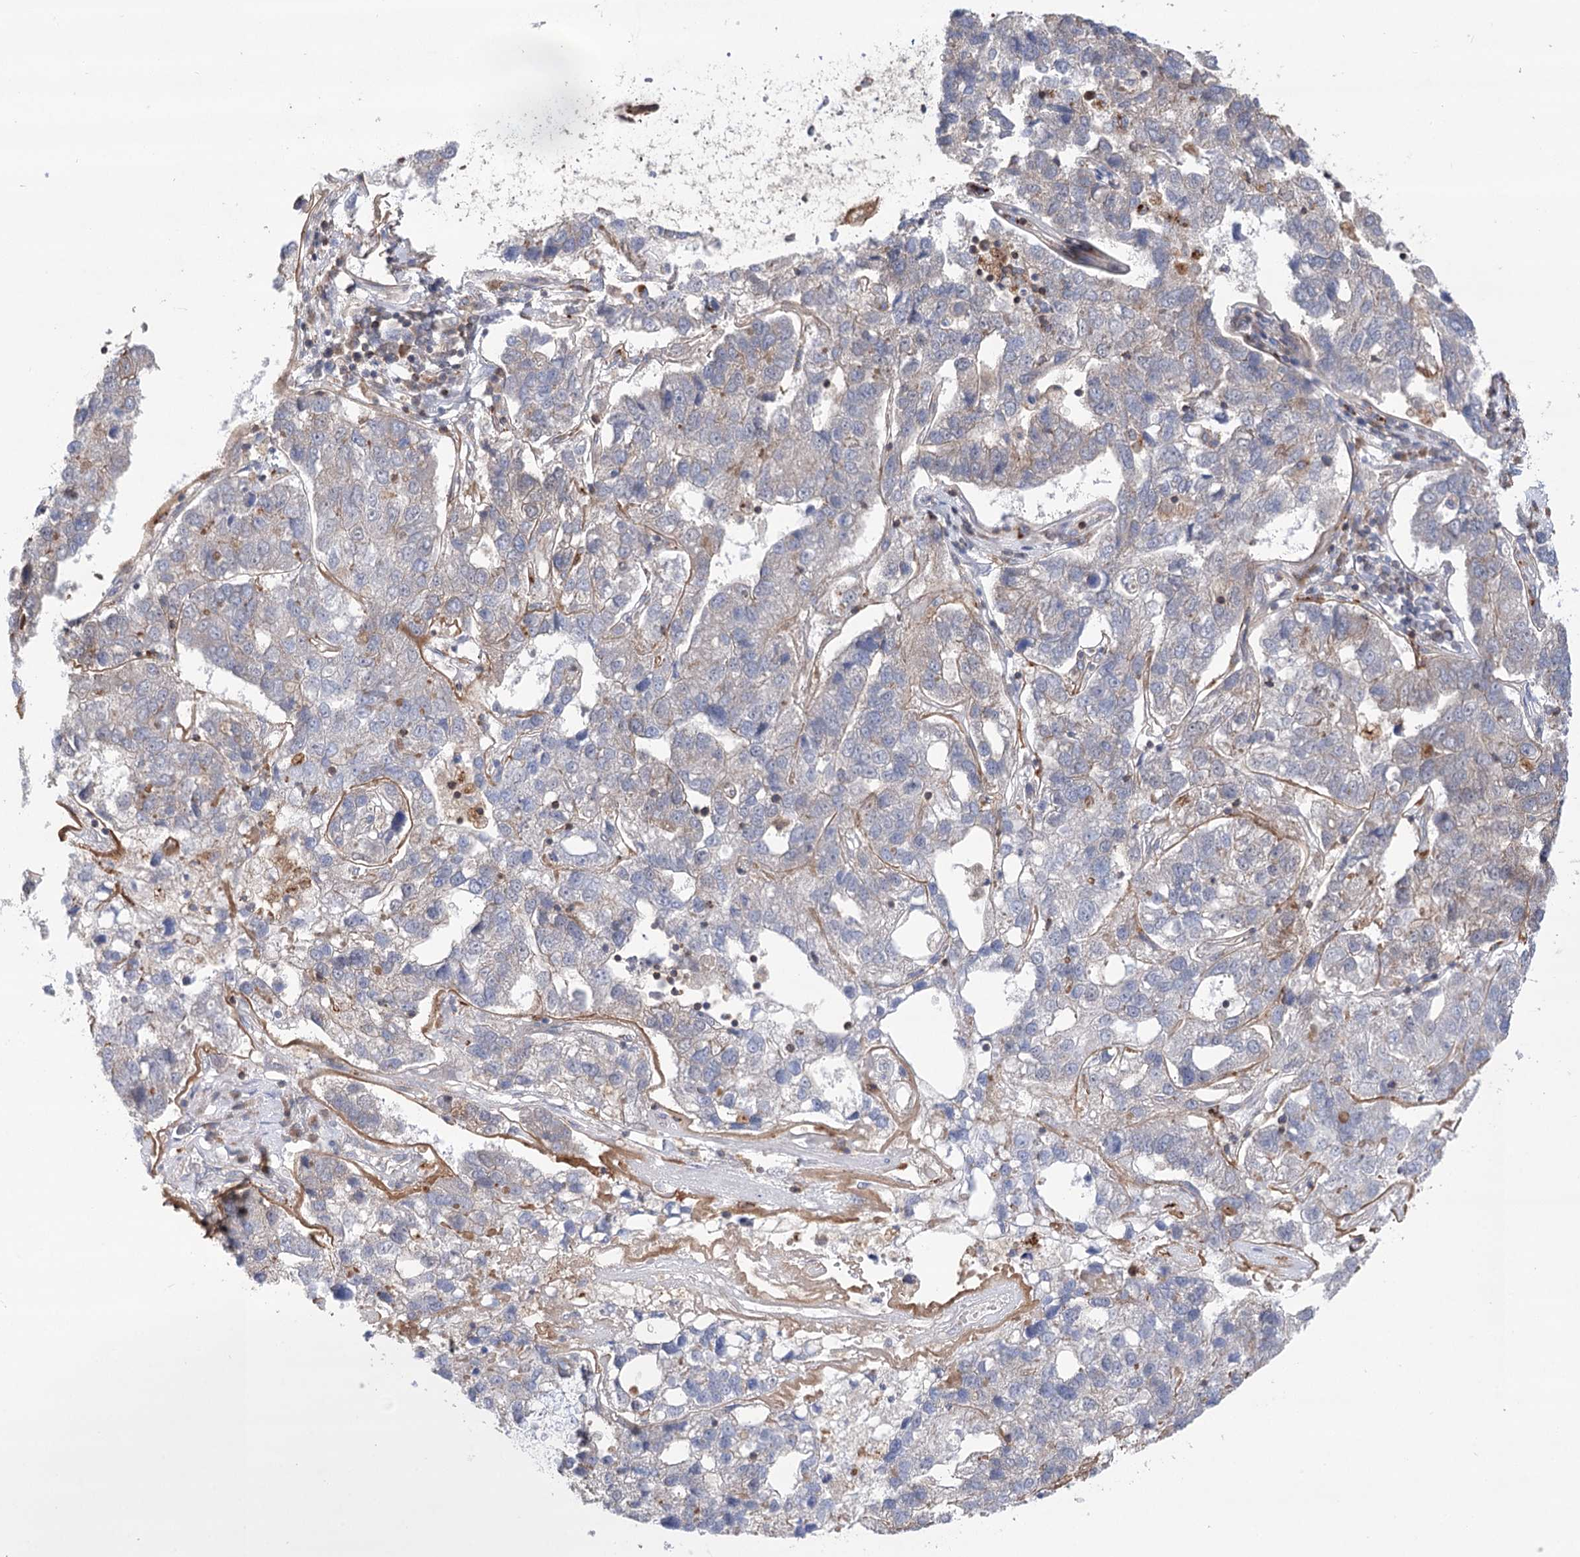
{"staining": {"intensity": "weak", "quantity": "<25%", "location": "cytoplasmic/membranous"}, "tissue": "pancreatic cancer", "cell_type": "Tumor cells", "image_type": "cancer", "snomed": [{"axis": "morphology", "description": "Adenocarcinoma, NOS"}, {"axis": "topography", "description": "Pancreas"}], "caption": "The photomicrograph demonstrates no significant staining in tumor cells of pancreatic cancer.", "gene": "VPS37B", "patient": {"sex": "female", "age": 61}}